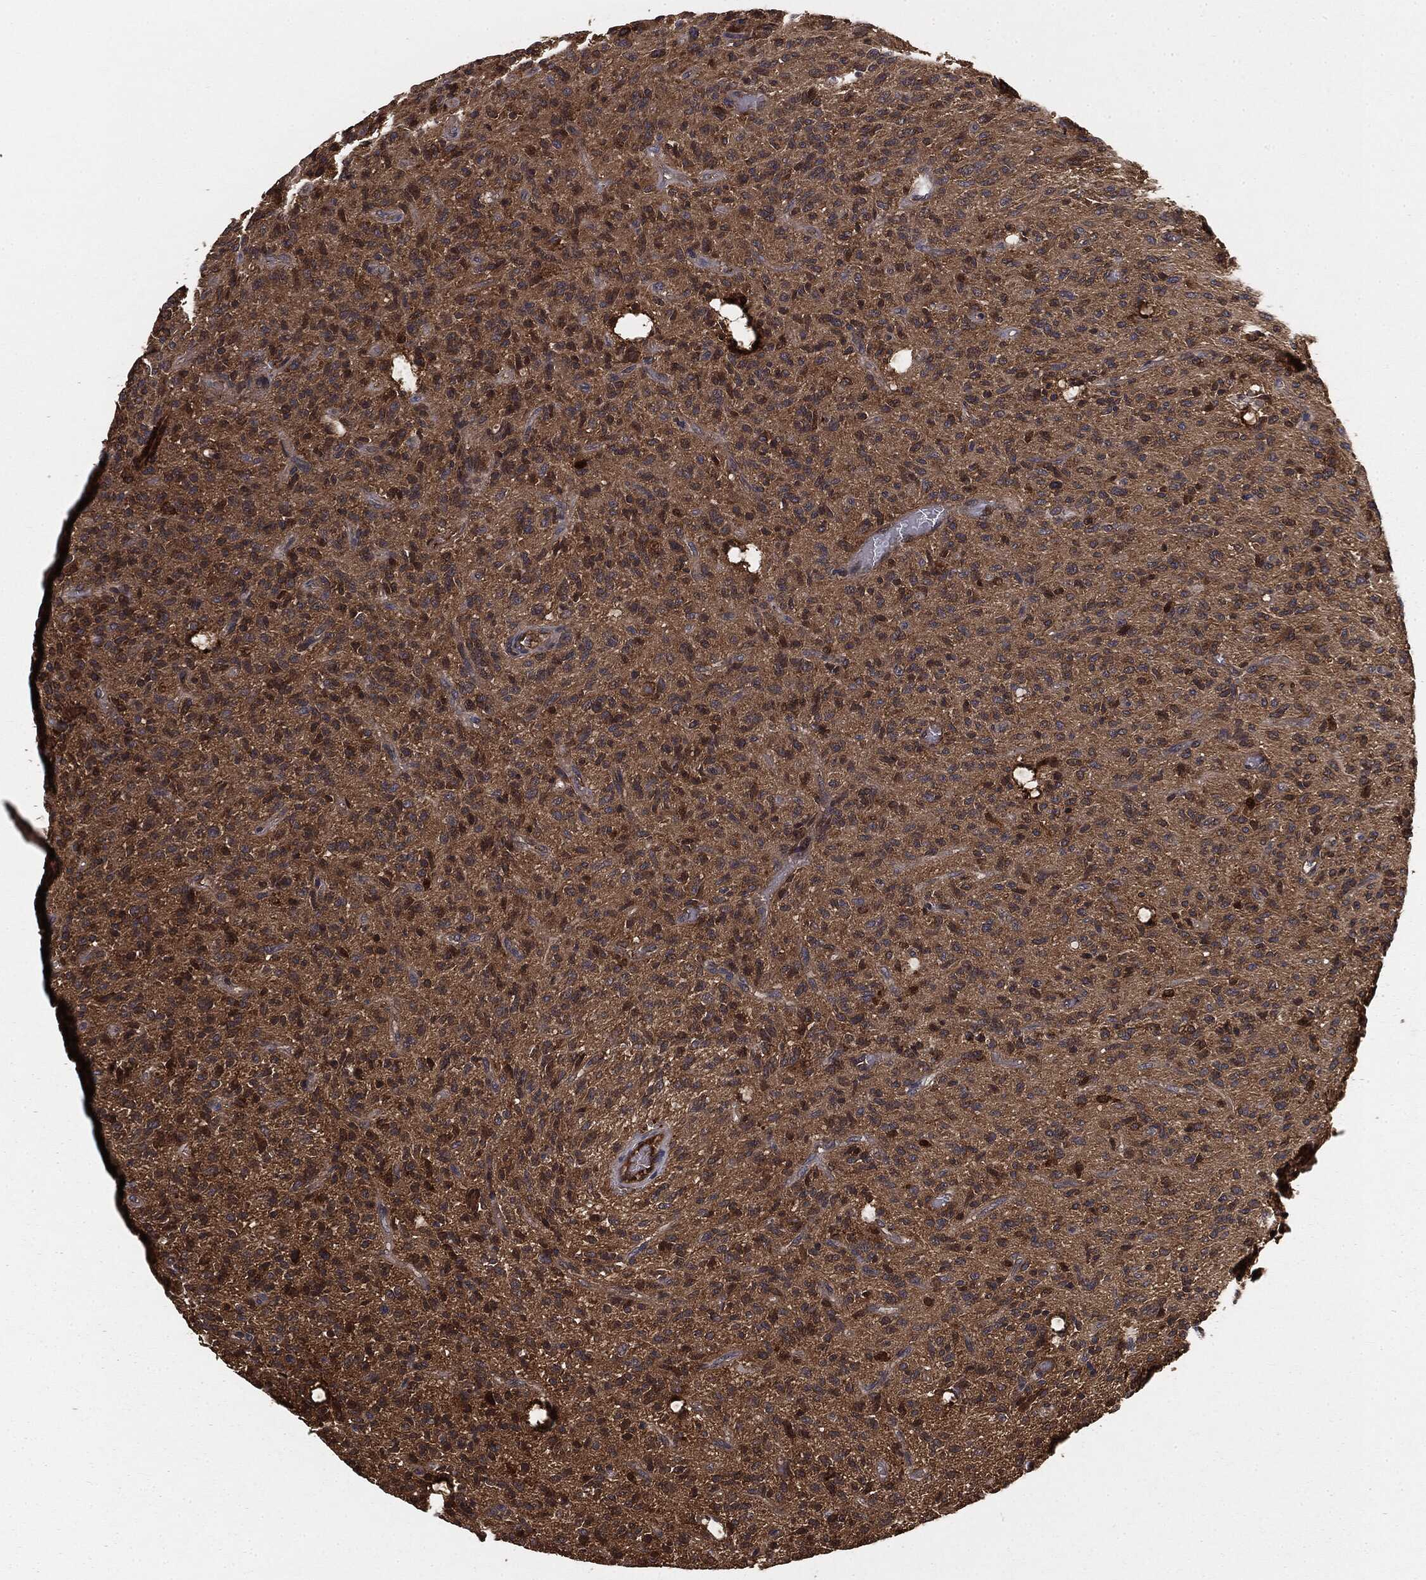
{"staining": {"intensity": "negative", "quantity": "none", "location": "none"}, "tissue": "glioma", "cell_type": "Tumor cells", "image_type": "cancer", "snomed": [{"axis": "morphology", "description": "Glioma, malignant, High grade"}, {"axis": "topography", "description": "Brain"}], "caption": "The immunohistochemistry image has no significant positivity in tumor cells of glioma tissue.", "gene": "GNB5", "patient": {"sex": "male", "age": 64}}